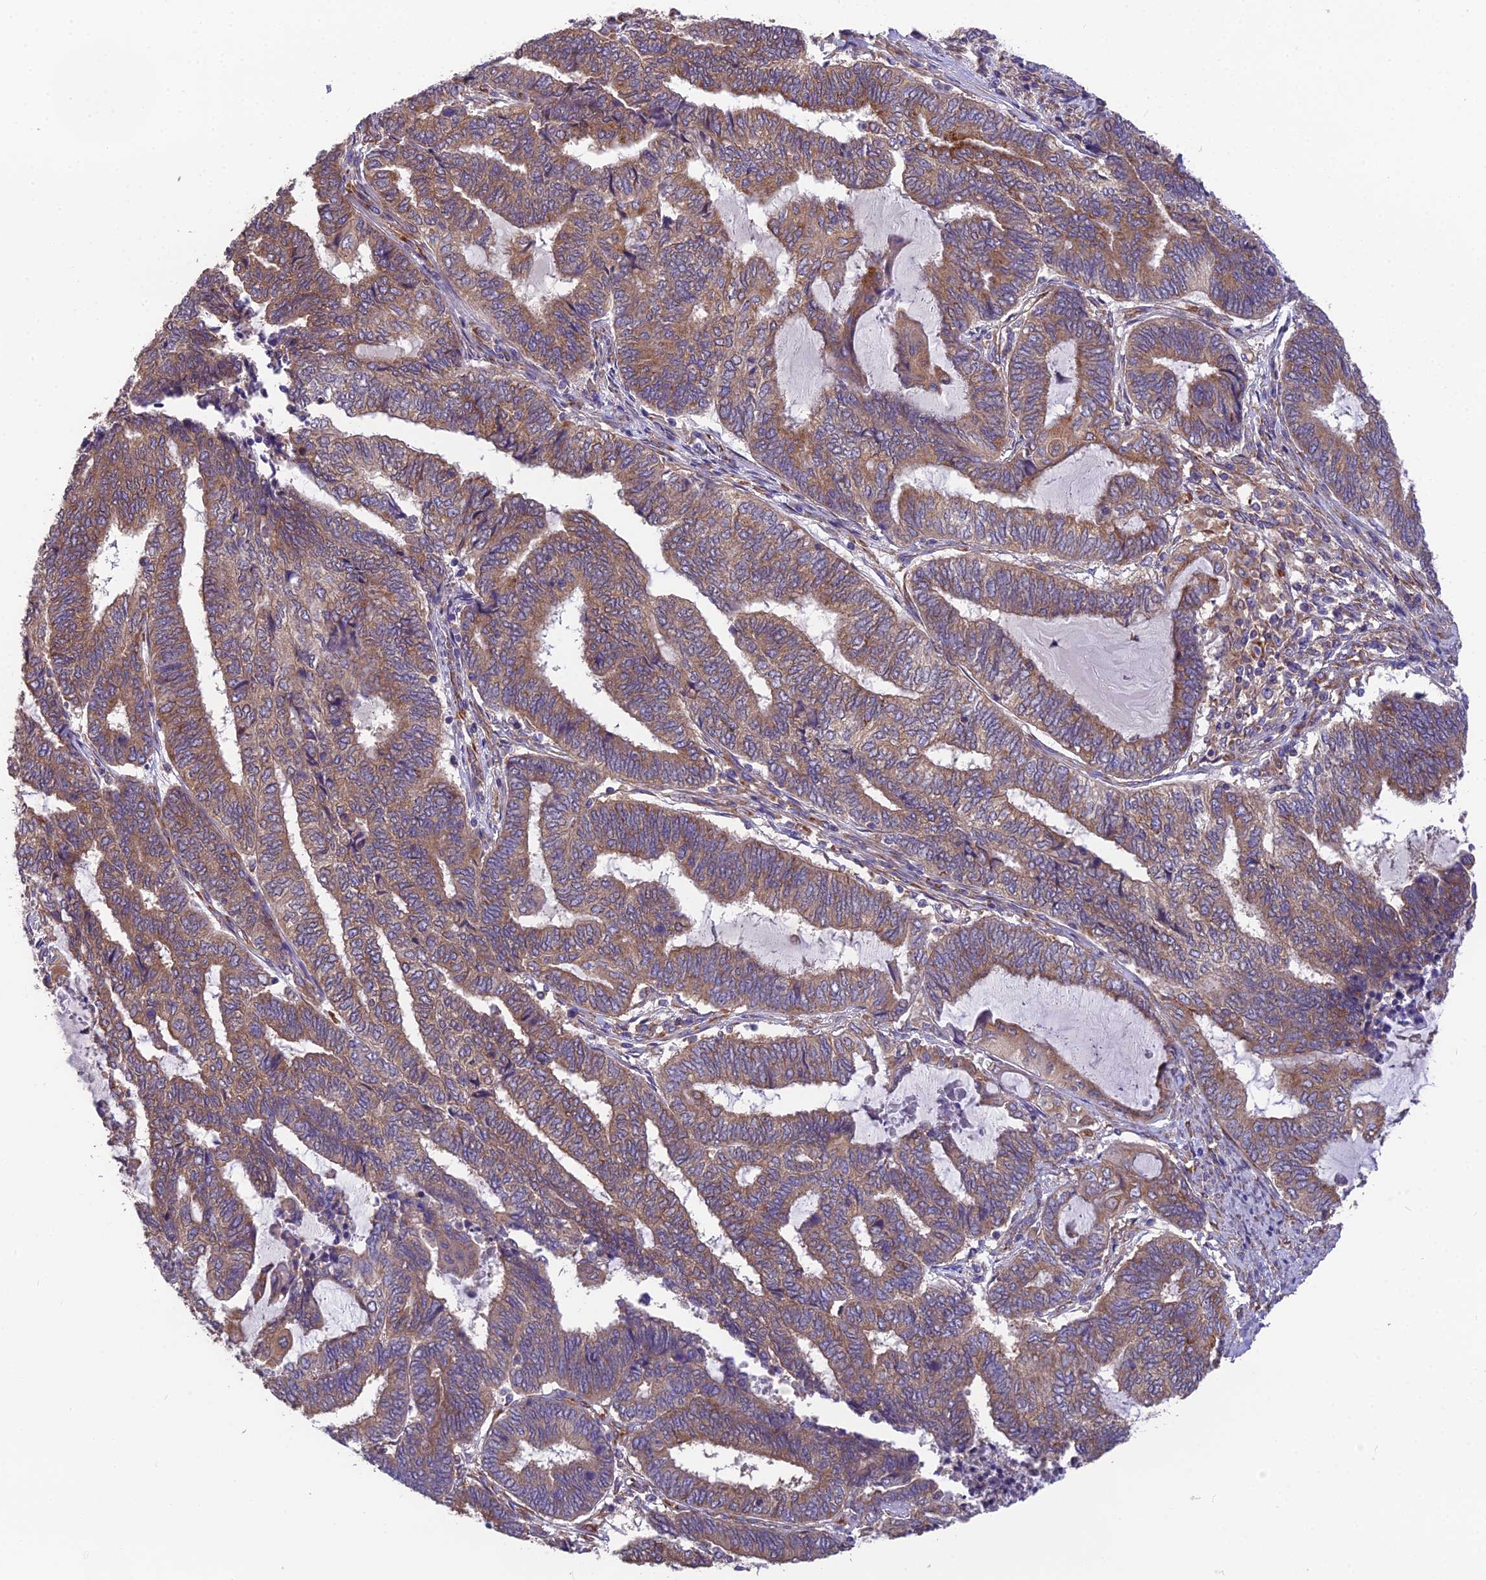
{"staining": {"intensity": "moderate", "quantity": ">75%", "location": "cytoplasmic/membranous"}, "tissue": "endometrial cancer", "cell_type": "Tumor cells", "image_type": "cancer", "snomed": [{"axis": "morphology", "description": "Adenocarcinoma, NOS"}, {"axis": "topography", "description": "Uterus"}, {"axis": "topography", "description": "Endometrium"}], "caption": "Protein expression analysis of endometrial cancer (adenocarcinoma) shows moderate cytoplasmic/membranous expression in approximately >75% of tumor cells.", "gene": "BLOC1S4", "patient": {"sex": "female", "age": 70}}